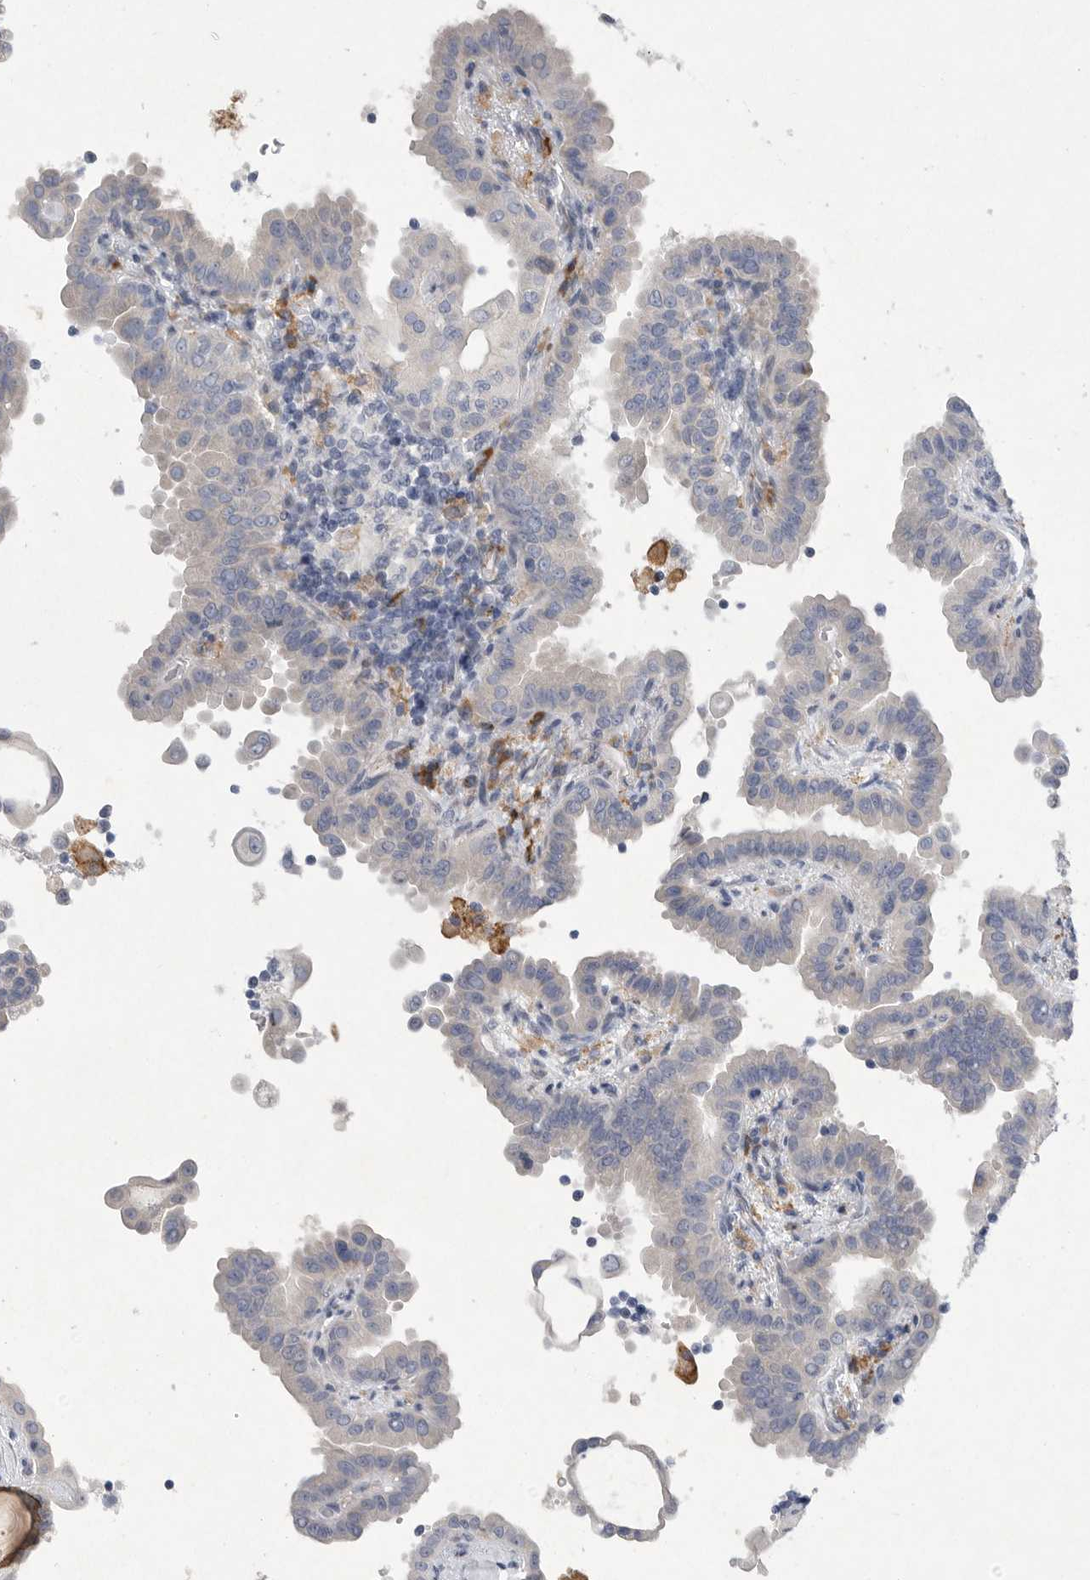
{"staining": {"intensity": "negative", "quantity": "none", "location": "none"}, "tissue": "thyroid cancer", "cell_type": "Tumor cells", "image_type": "cancer", "snomed": [{"axis": "morphology", "description": "Papillary adenocarcinoma, NOS"}, {"axis": "topography", "description": "Thyroid gland"}], "caption": "Protein analysis of thyroid cancer reveals no significant positivity in tumor cells. (Immunohistochemistry, brightfield microscopy, high magnification).", "gene": "EDEM3", "patient": {"sex": "male", "age": 33}}